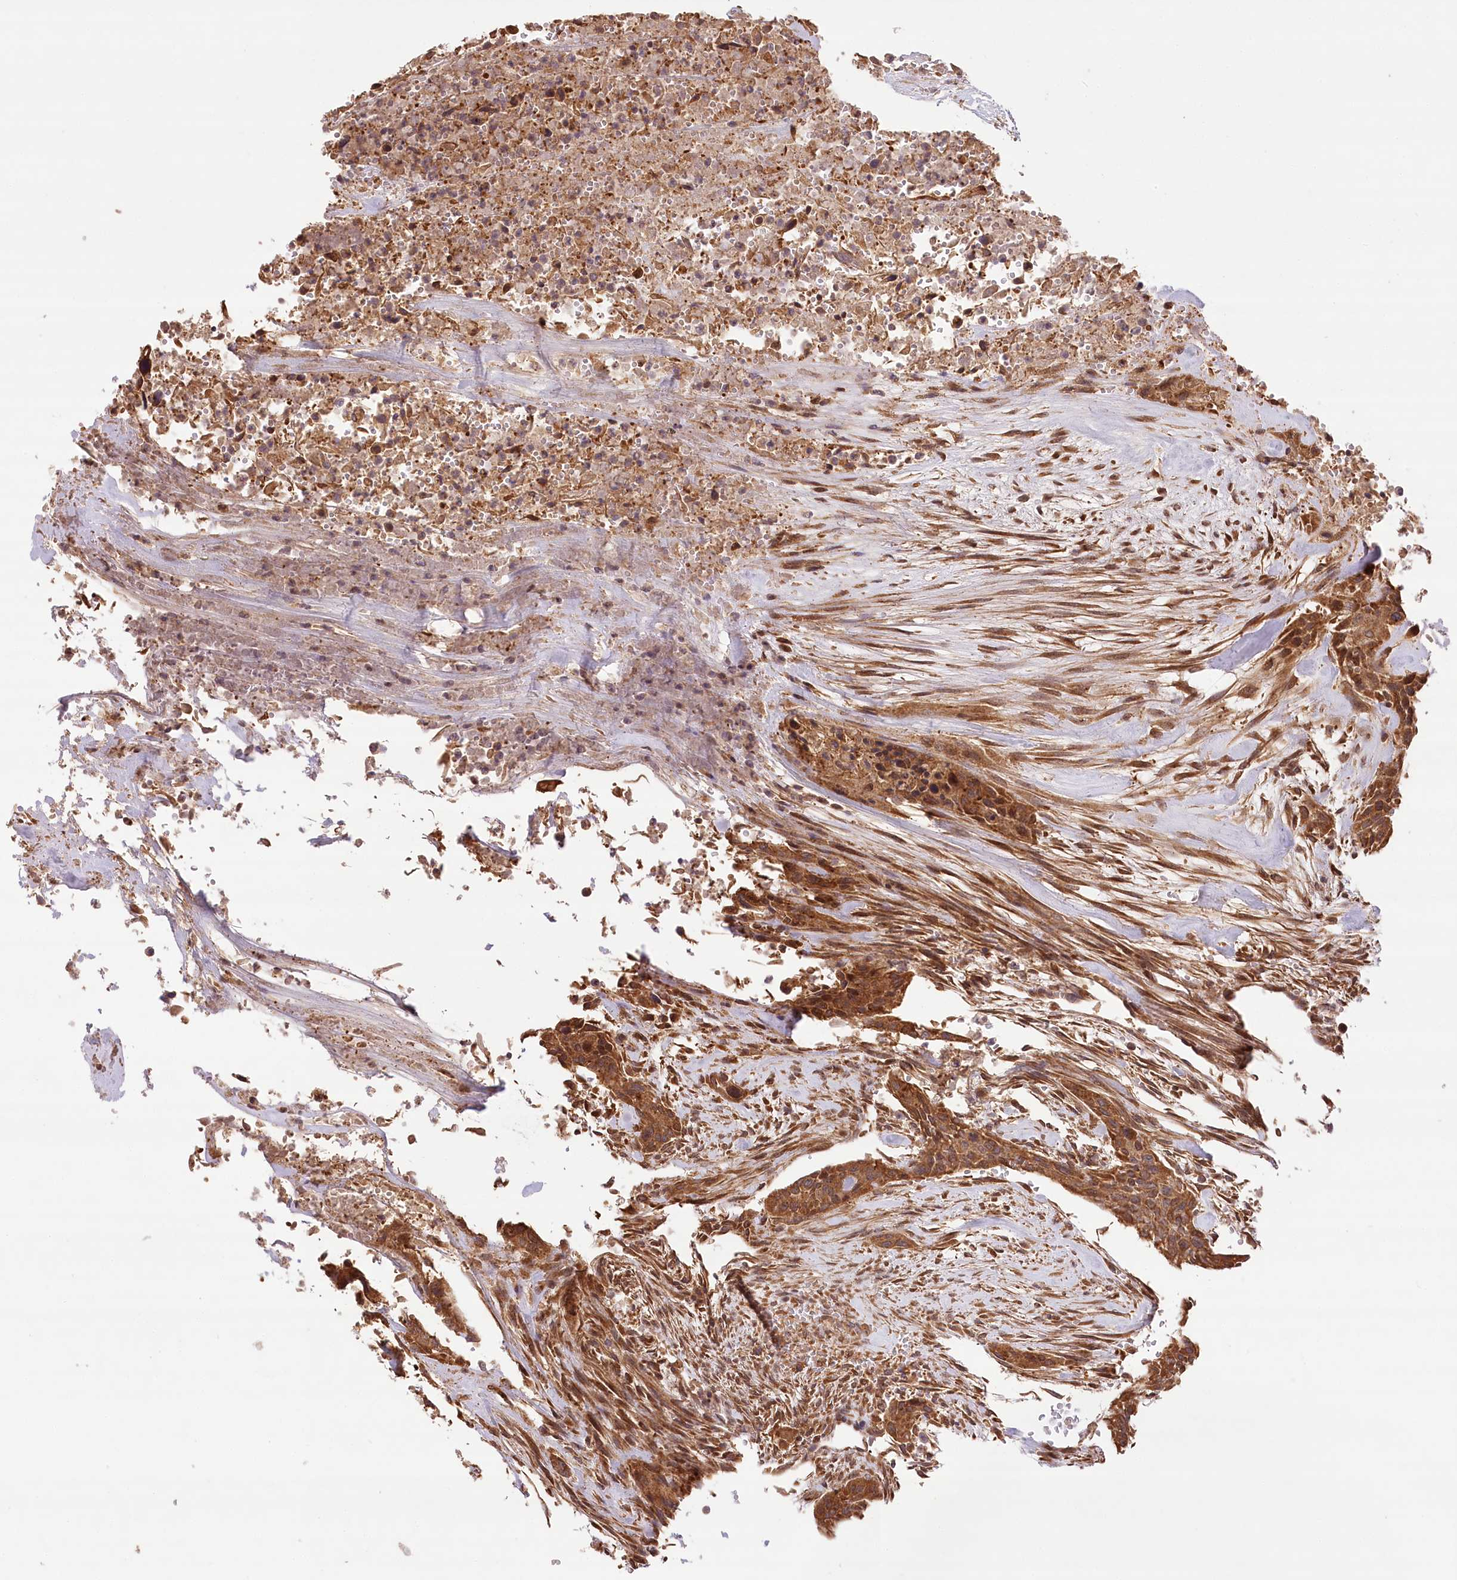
{"staining": {"intensity": "strong", "quantity": ">75%", "location": "cytoplasmic/membranous"}, "tissue": "urothelial cancer", "cell_type": "Tumor cells", "image_type": "cancer", "snomed": [{"axis": "morphology", "description": "Urothelial carcinoma, High grade"}, {"axis": "topography", "description": "Urinary bladder"}], "caption": "Urothelial carcinoma (high-grade) was stained to show a protein in brown. There is high levels of strong cytoplasmic/membranous positivity in about >75% of tumor cells. The protein of interest is stained brown, and the nuclei are stained in blue (DAB IHC with brightfield microscopy, high magnification).", "gene": "LSS", "patient": {"sex": "male", "age": 35}}